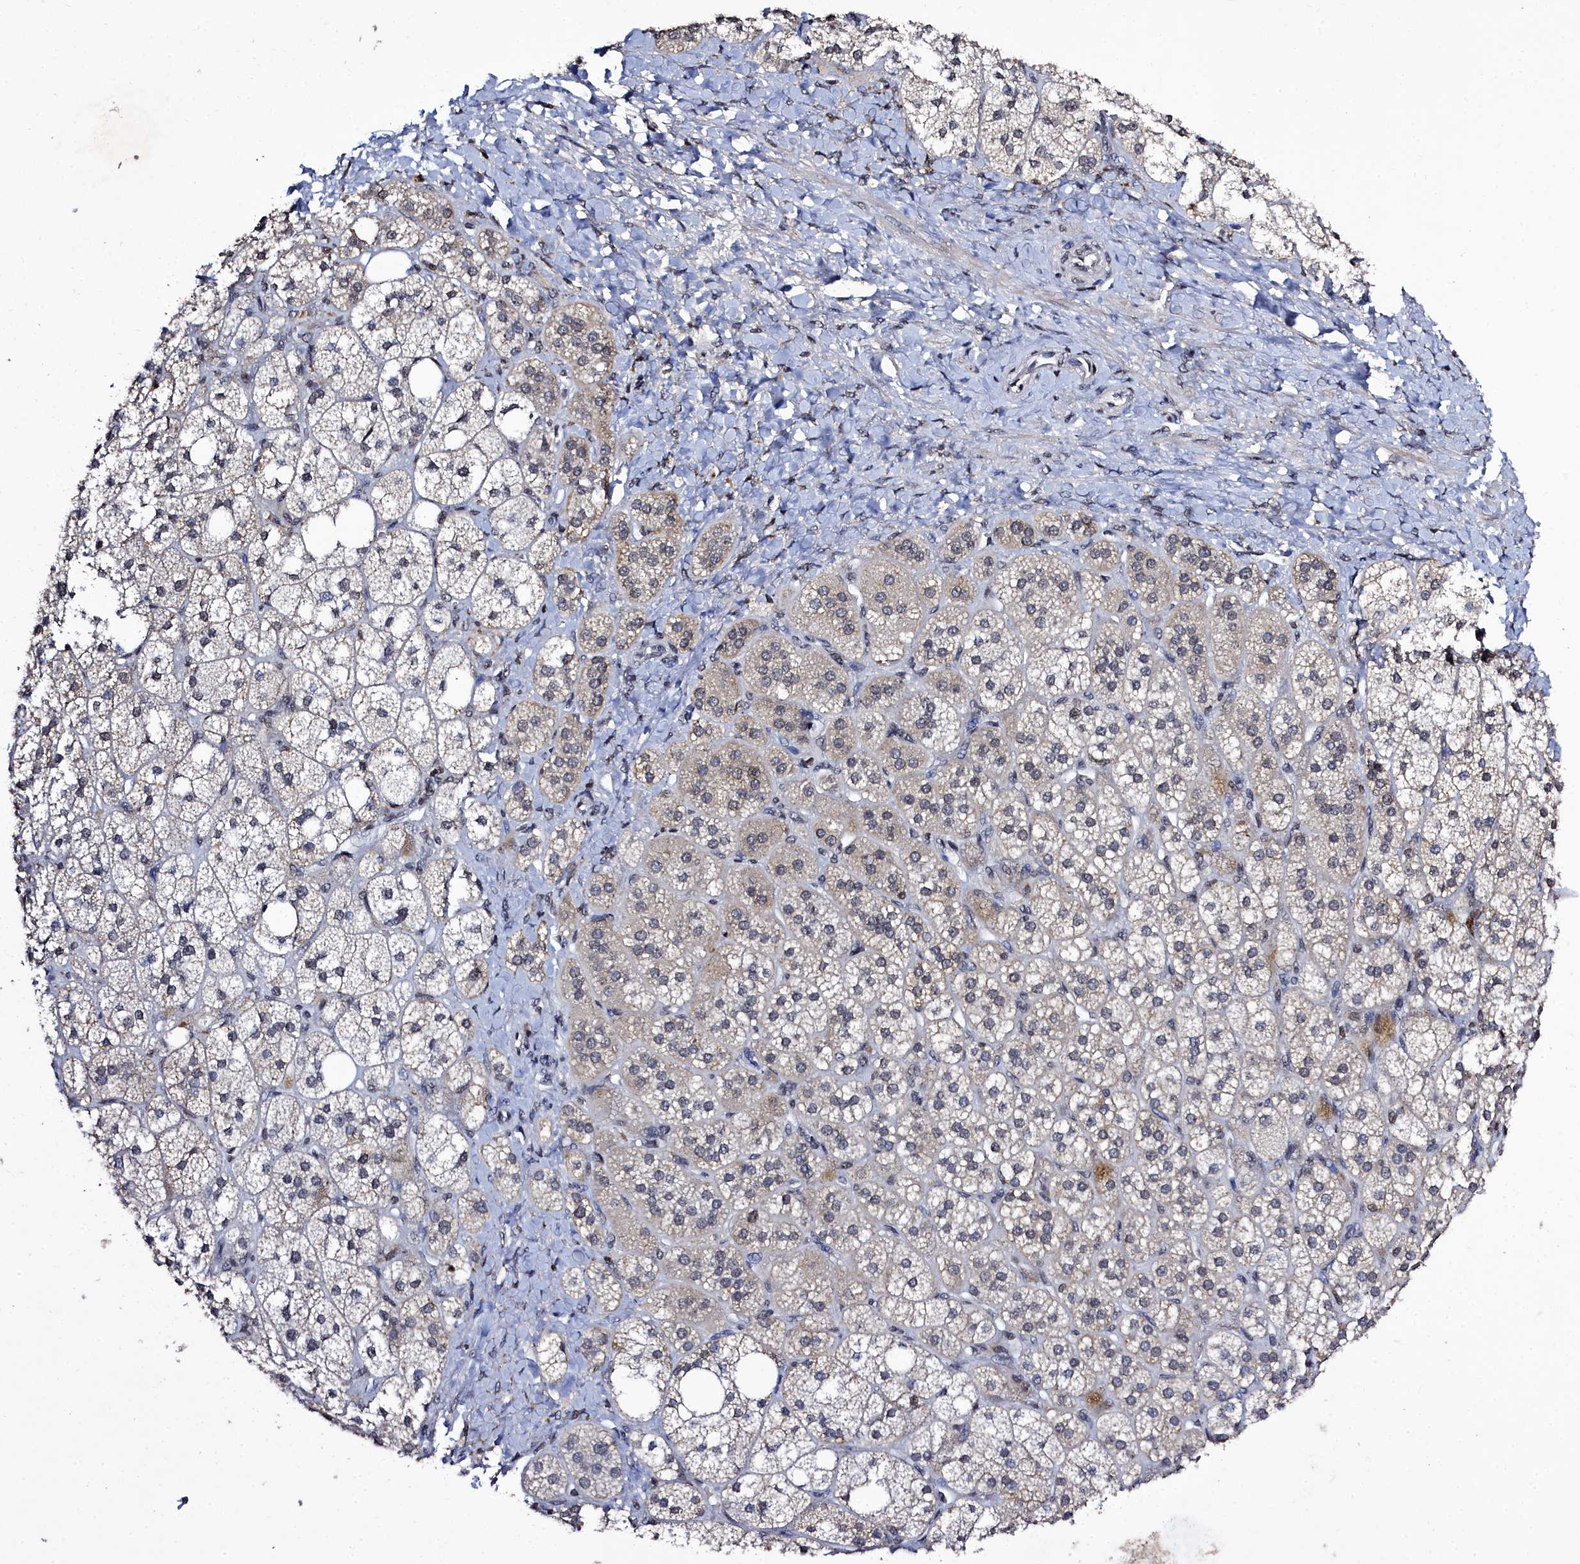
{"staining": {"intensity": "moderate", "quantity": "<25%", "location": "cytoplasmic/membranous"}, "tissue": "adrenal gland", "cell_type": "Glandular cells", "image_type": "normal", "snomed": [{"axis": "morphology", "description": "Normal tissue, NOS"}, {"axis": "topography", "description": "Adrenal gland"}], "caption": "Moderate cytoplasmic/membranous staining is appreciated in about <25% of glandular cells in unremarkable adrenal gland.", "gene": "FZD4", "patient": {"sex": "male", "age": 61}}